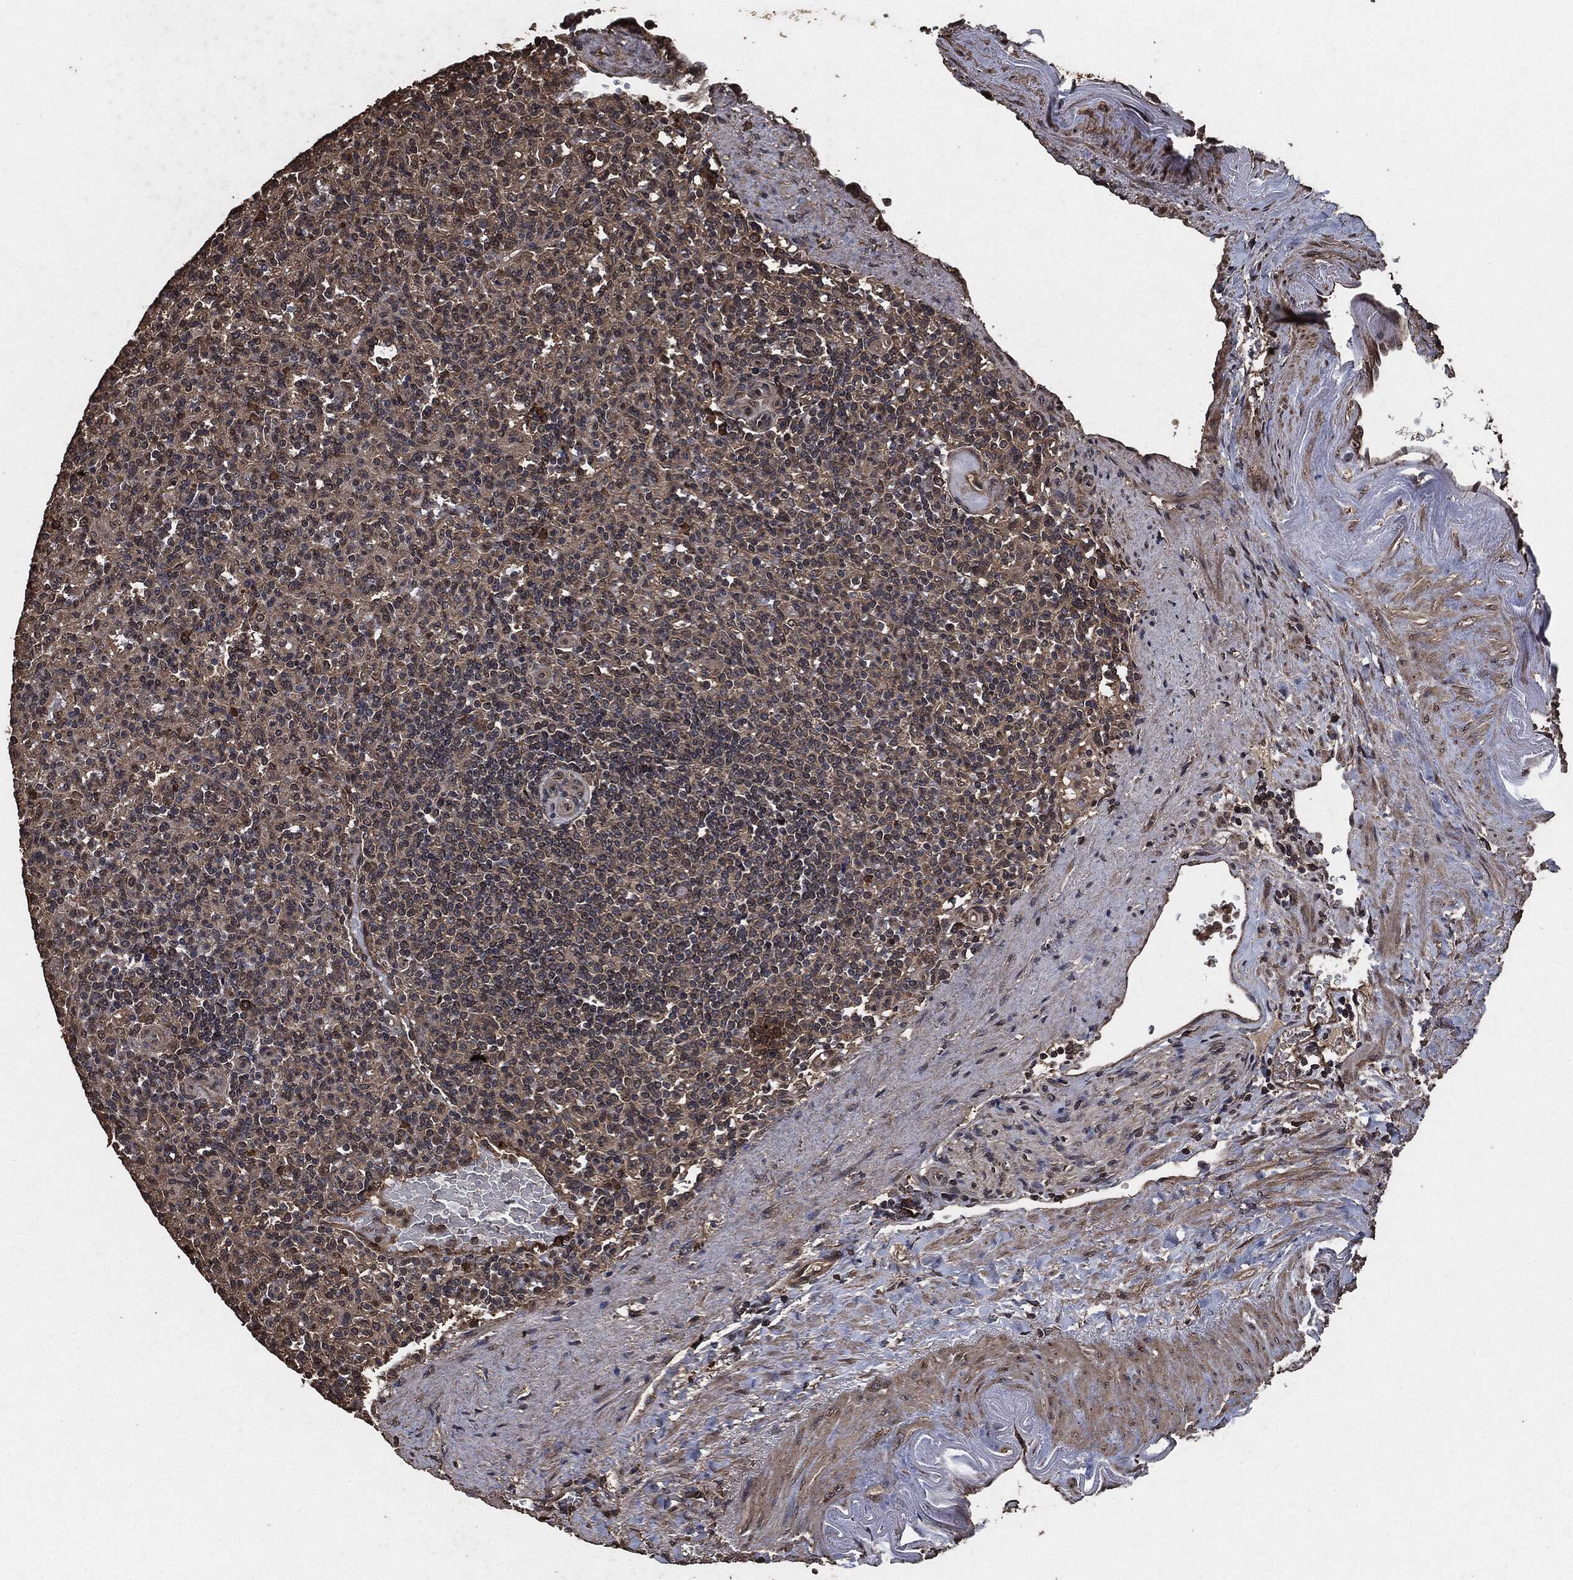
{"staining": {"intensity": "weak", "quantity": "<25%", "location": "cytoplasmic/membranous"}, "tissue": "spleen", "cell_type": "Cells in red pulp", "image_type": "normal", "snomed": [{"axis": "morphology", "description": "Normal tissue, NOS"}, {"axis": "topography", "description": "Spleen"}], "caption": "DAB (3,3'-diaminobenzidine) immunohistochemical staining of unremarkable spleen demonstrates no significant positivity in cells in red pulp.", "gene": "AKT1S1", "patient": {"sex": "female", "age": 74}}